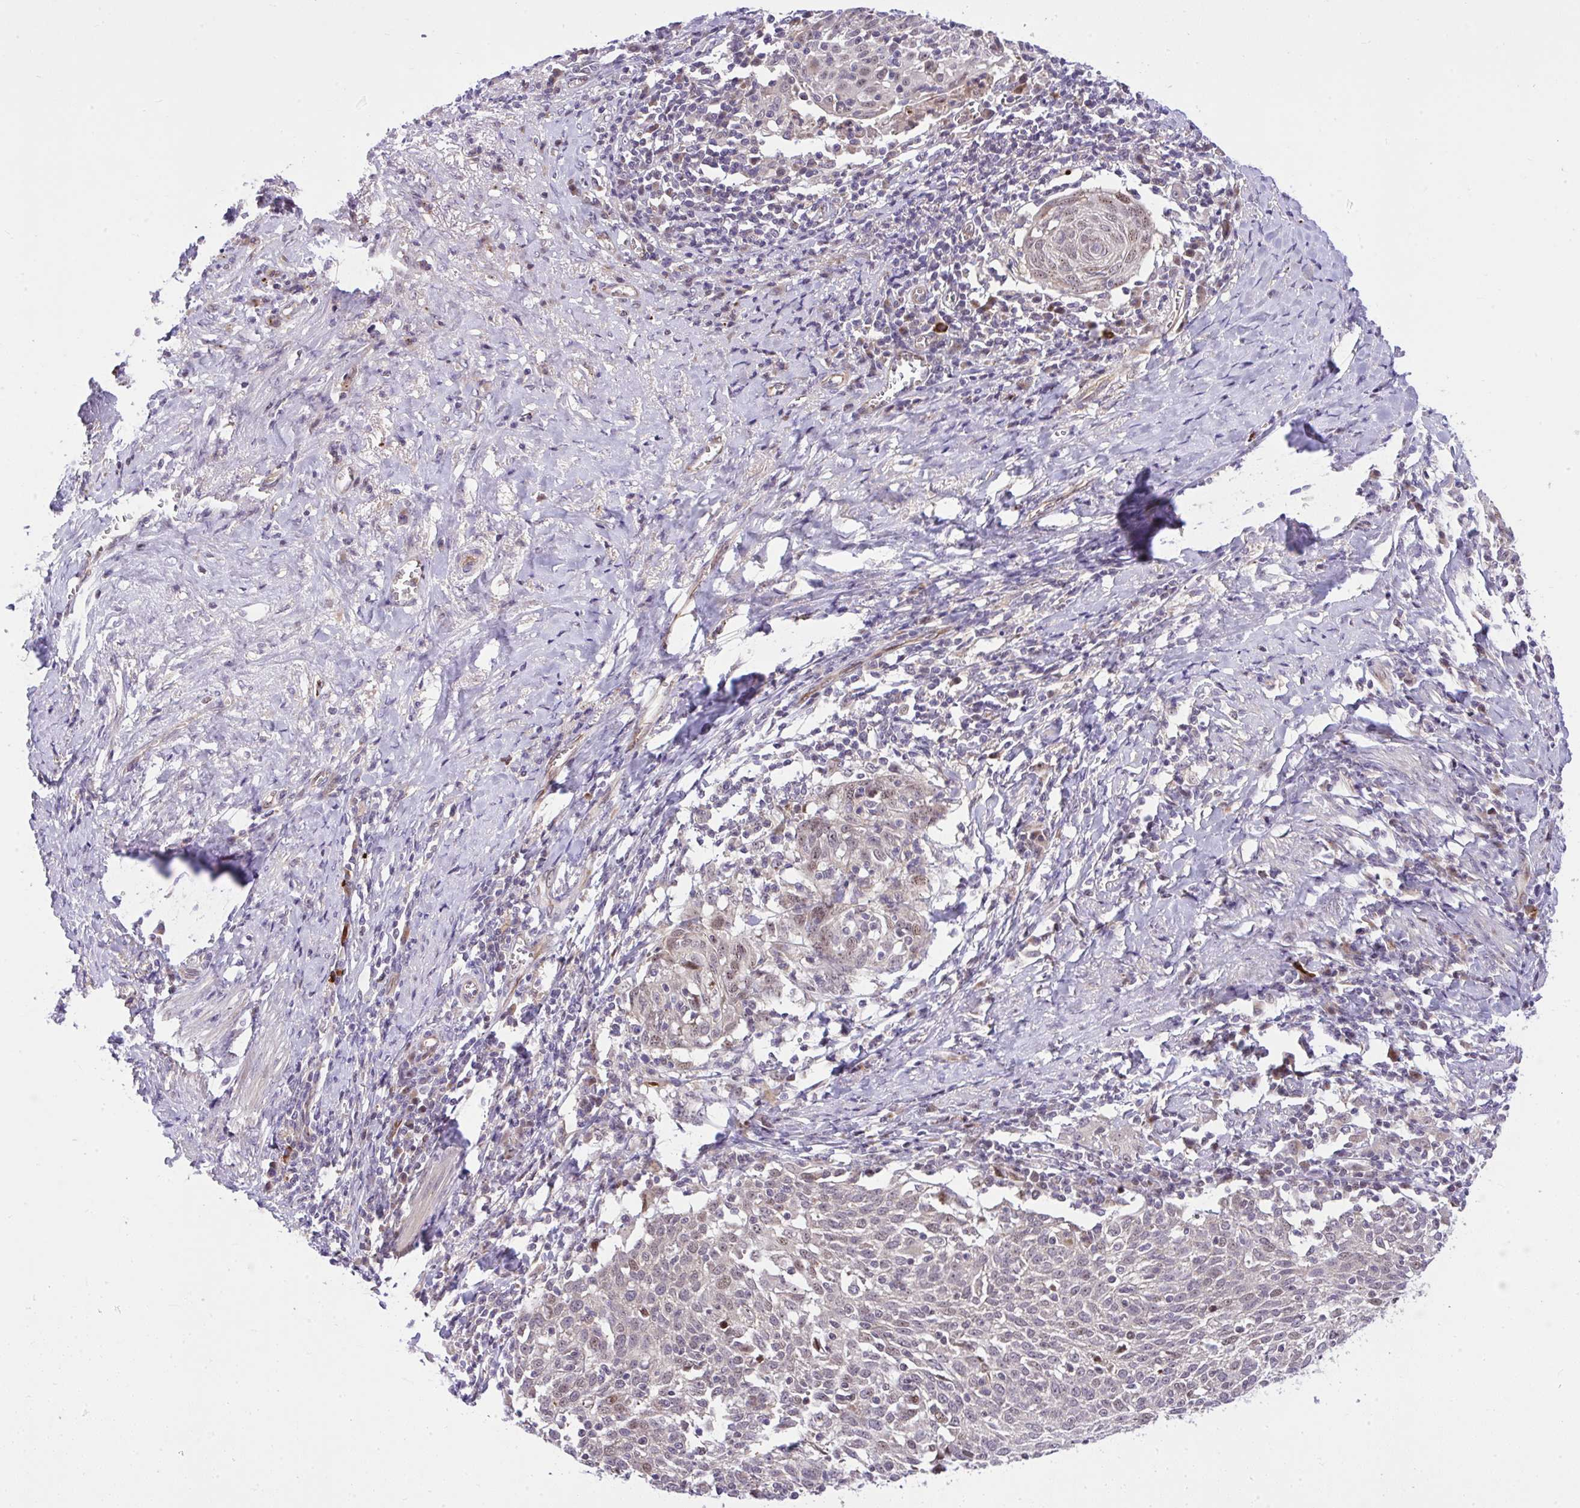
{"staining": {"intensity": "weak", "quantity": "25%-75%", "location": "nuclear"}, "tissue": "cervical cancer", "cell_type": "Tumor cells", "image_type": "cancer", "snomed": [{"axis": "morphology", "description": "Squamous cell carcinoma, NOS"}, {"axis": "topography", "description": "Cervix"}], "caption": "DAB (3,3'-diaminobenzidine) immunohistochemical staining of human cervical squamous cell carcinoma displays weak nuclear protein positivity in approximately 25%-75% of tumor cells. The staining was performed using DAB (3,3'-diaminobenzidine) to visualize the protein expression in brown, while the nuclei were stained in blue with hematoxylin (Magnification: 20x).", "gene": "CHIA", "patient": {"sex": "female", "age": 52}}